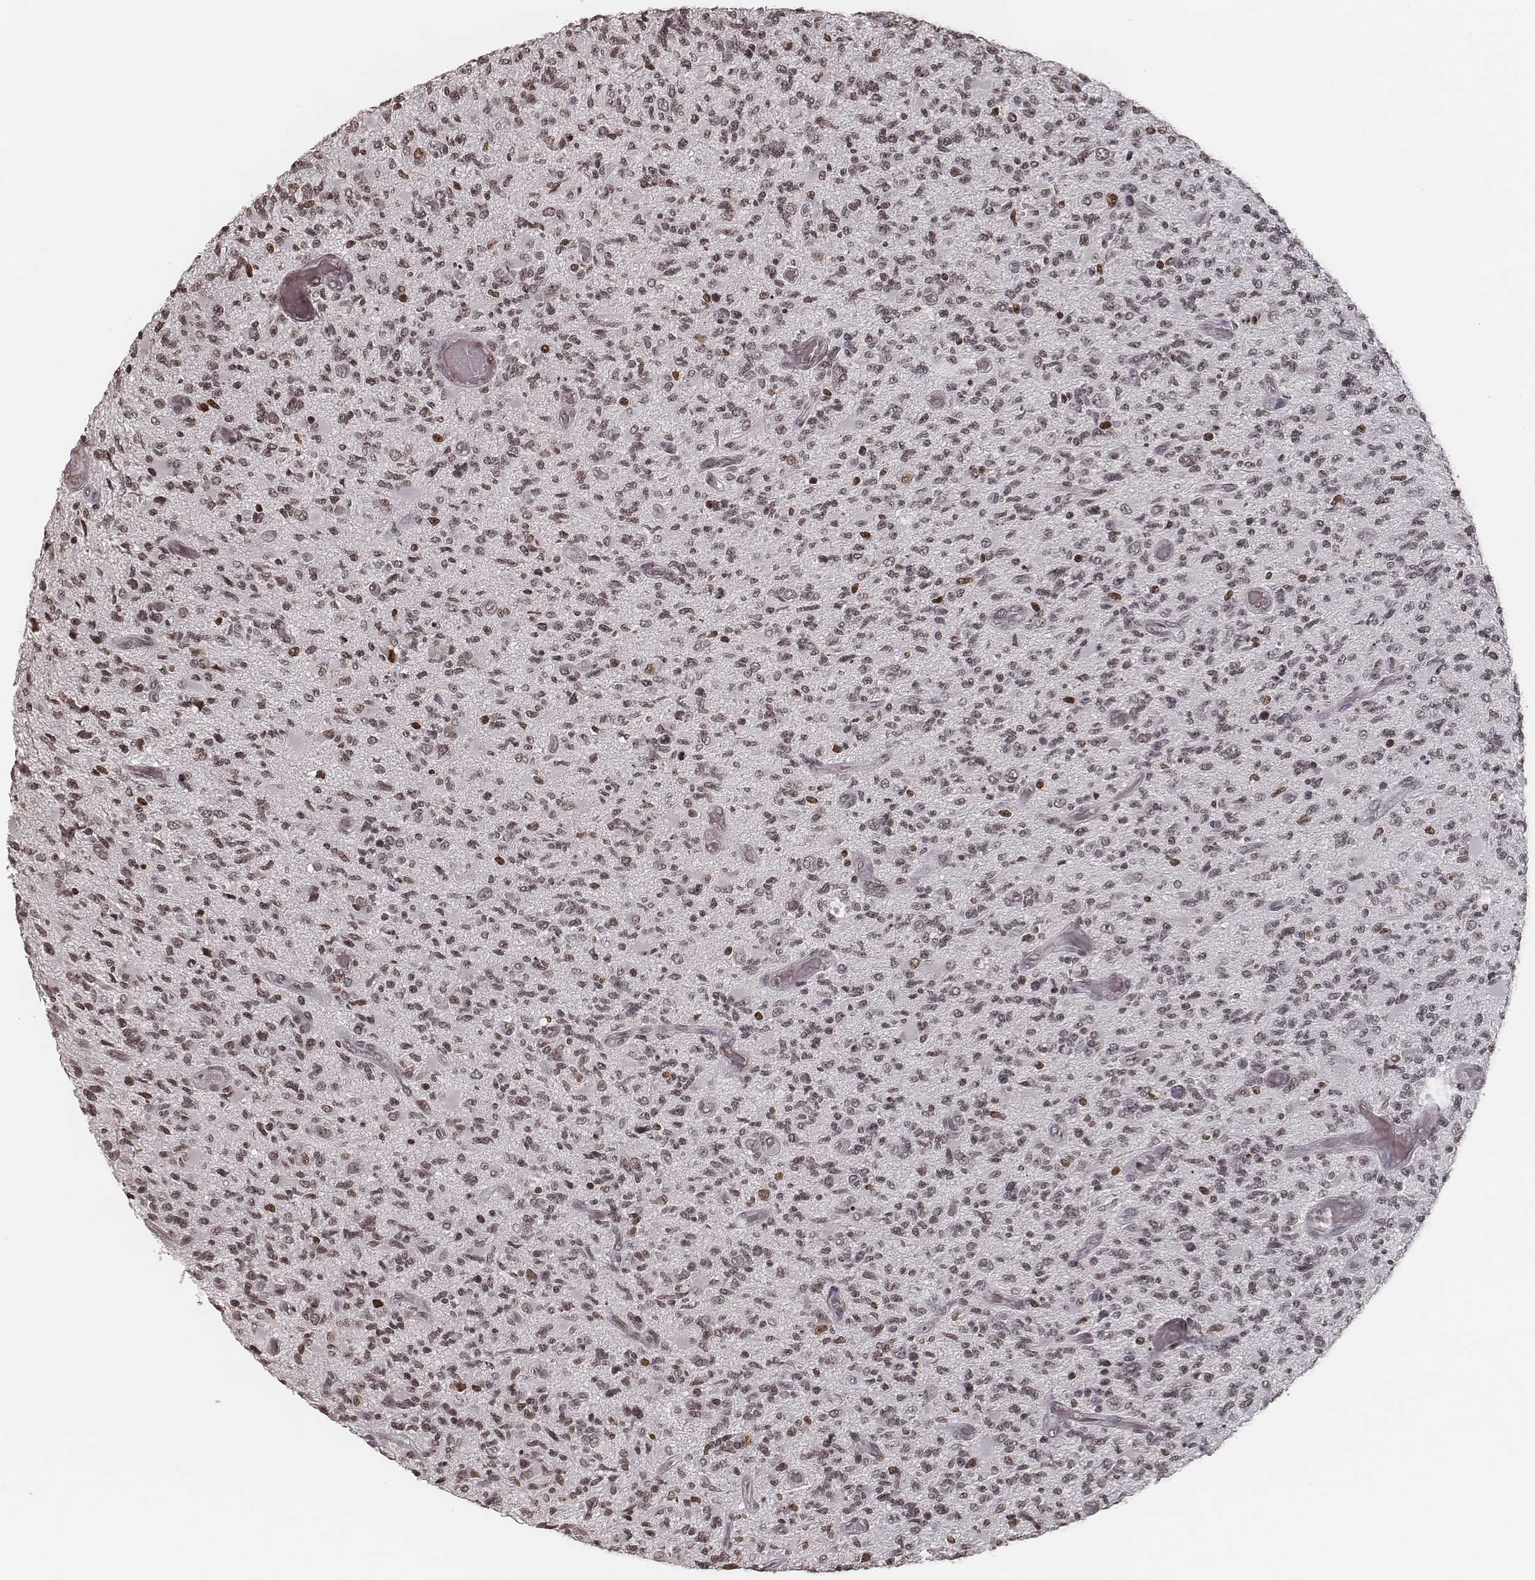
{"staining": {"intensity": "negative", "quantity": "none", "location": "none"}, "tissue": "glioma", "cell_type": "Tumor cells", "image_type": "cancer", "snomed": [{"axis": "morphology", "description": "Glioma, malignant, High grade"}, {"axis": "topography", "description": "Brain"}], "caption": "Malignant high-grade glioma stained for a protein using immunohistochemistry (IHC) displays no staining tumor cells.", "gene": "HMGA2", "patient": {"sex": "female", "age": 63}}